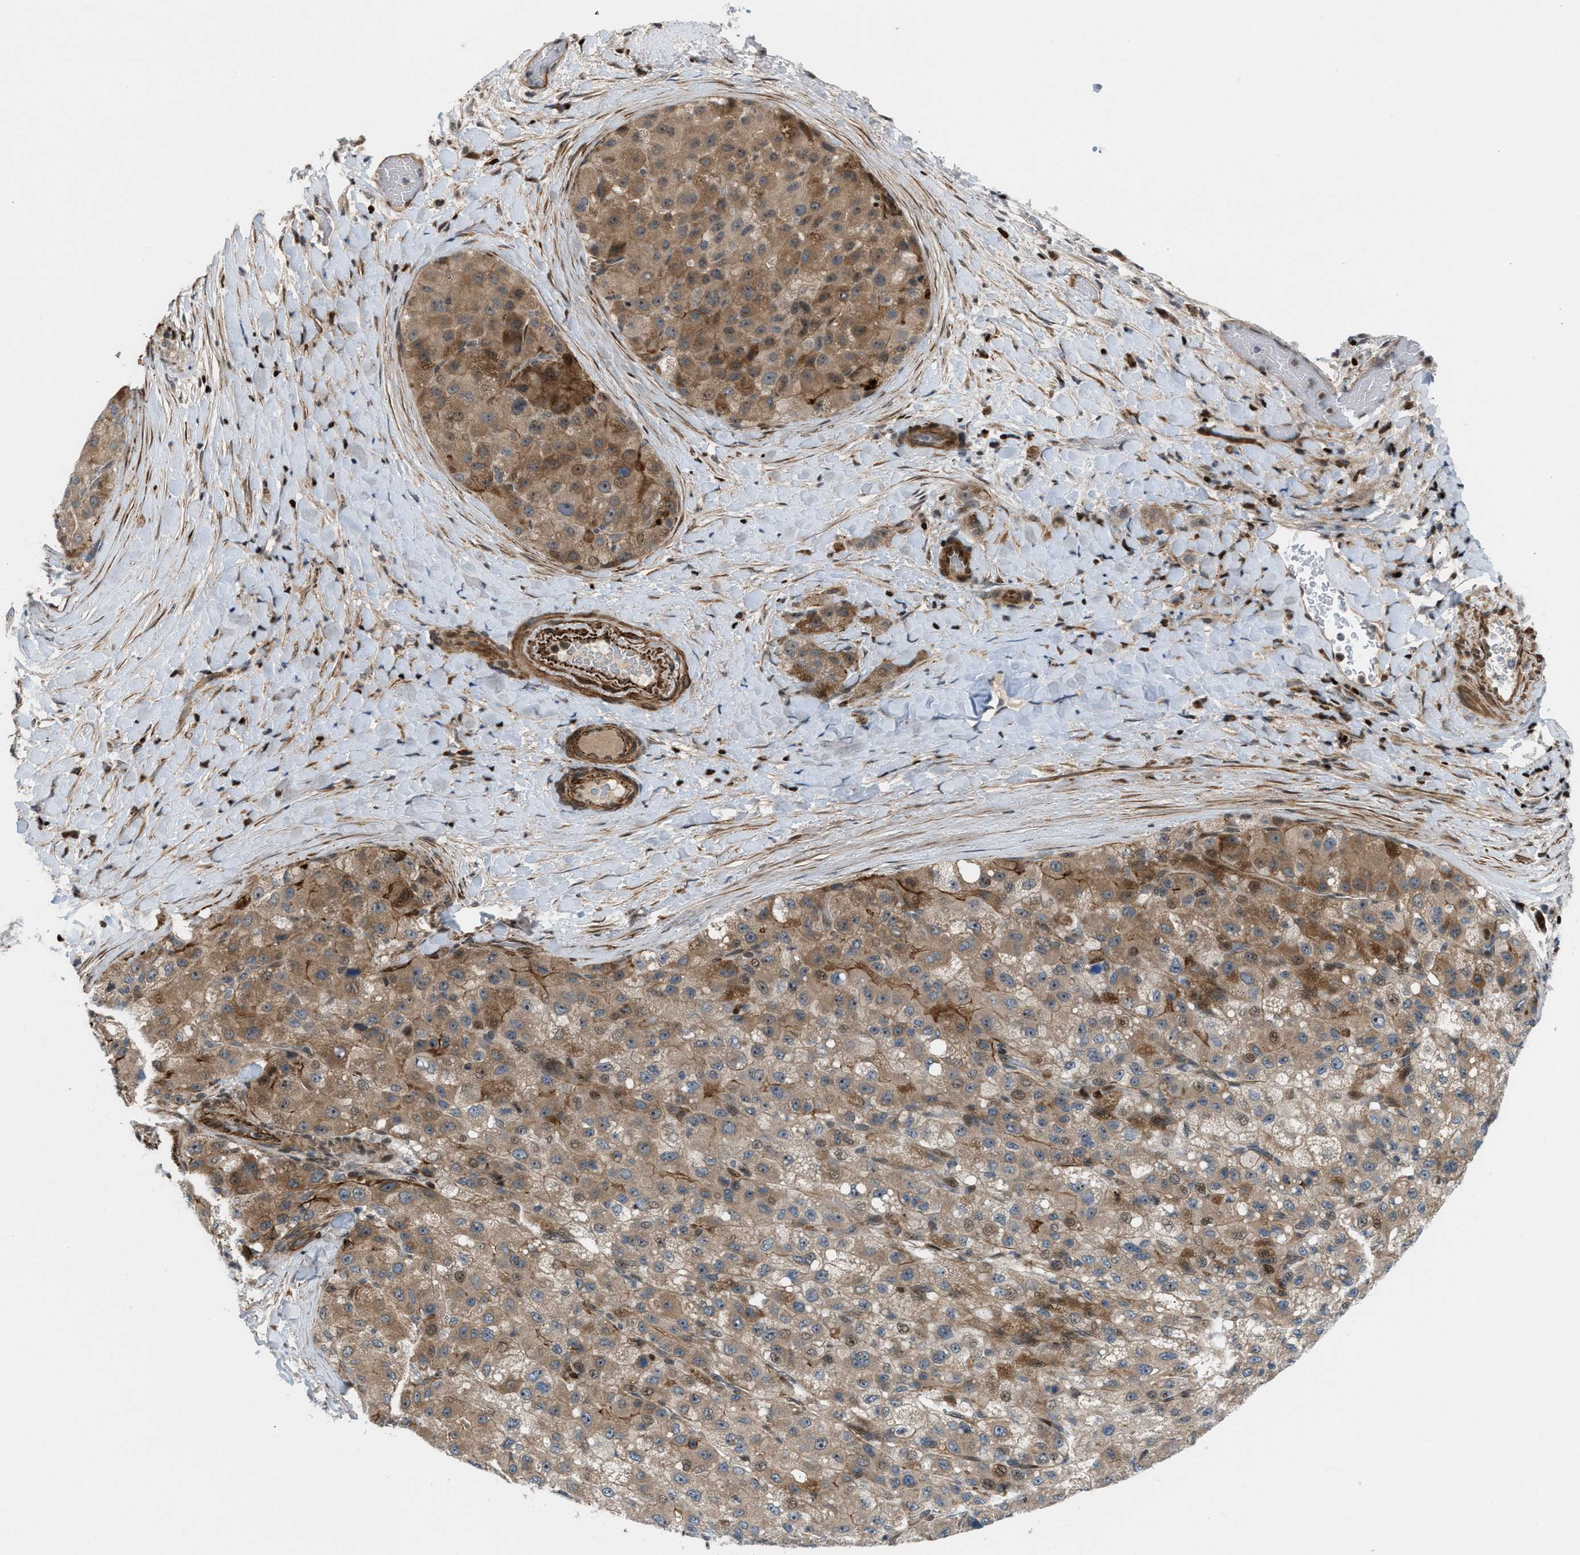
{"staining": {"intensity": "moderate", "quantity": ">75%", "location": "cytoplasmic/membranous"}, "tissue": "liver cancer", "cell_type": "Tumor cells", "image_type": "cancer", "snomed": [{"axis": "morphology", "description": "Carcinoma, Hepatocellular, NOS"}, {"axis": "topography", "description": "Liver"}], "caption": "The immunohistochemical stain labels moderate cytoplasmic/membranous staining in tumor cells of liver hepatocellular carcinoma tissue.", "gene": "ZNF276", "patient": {"sex": "male", "age": 80}}